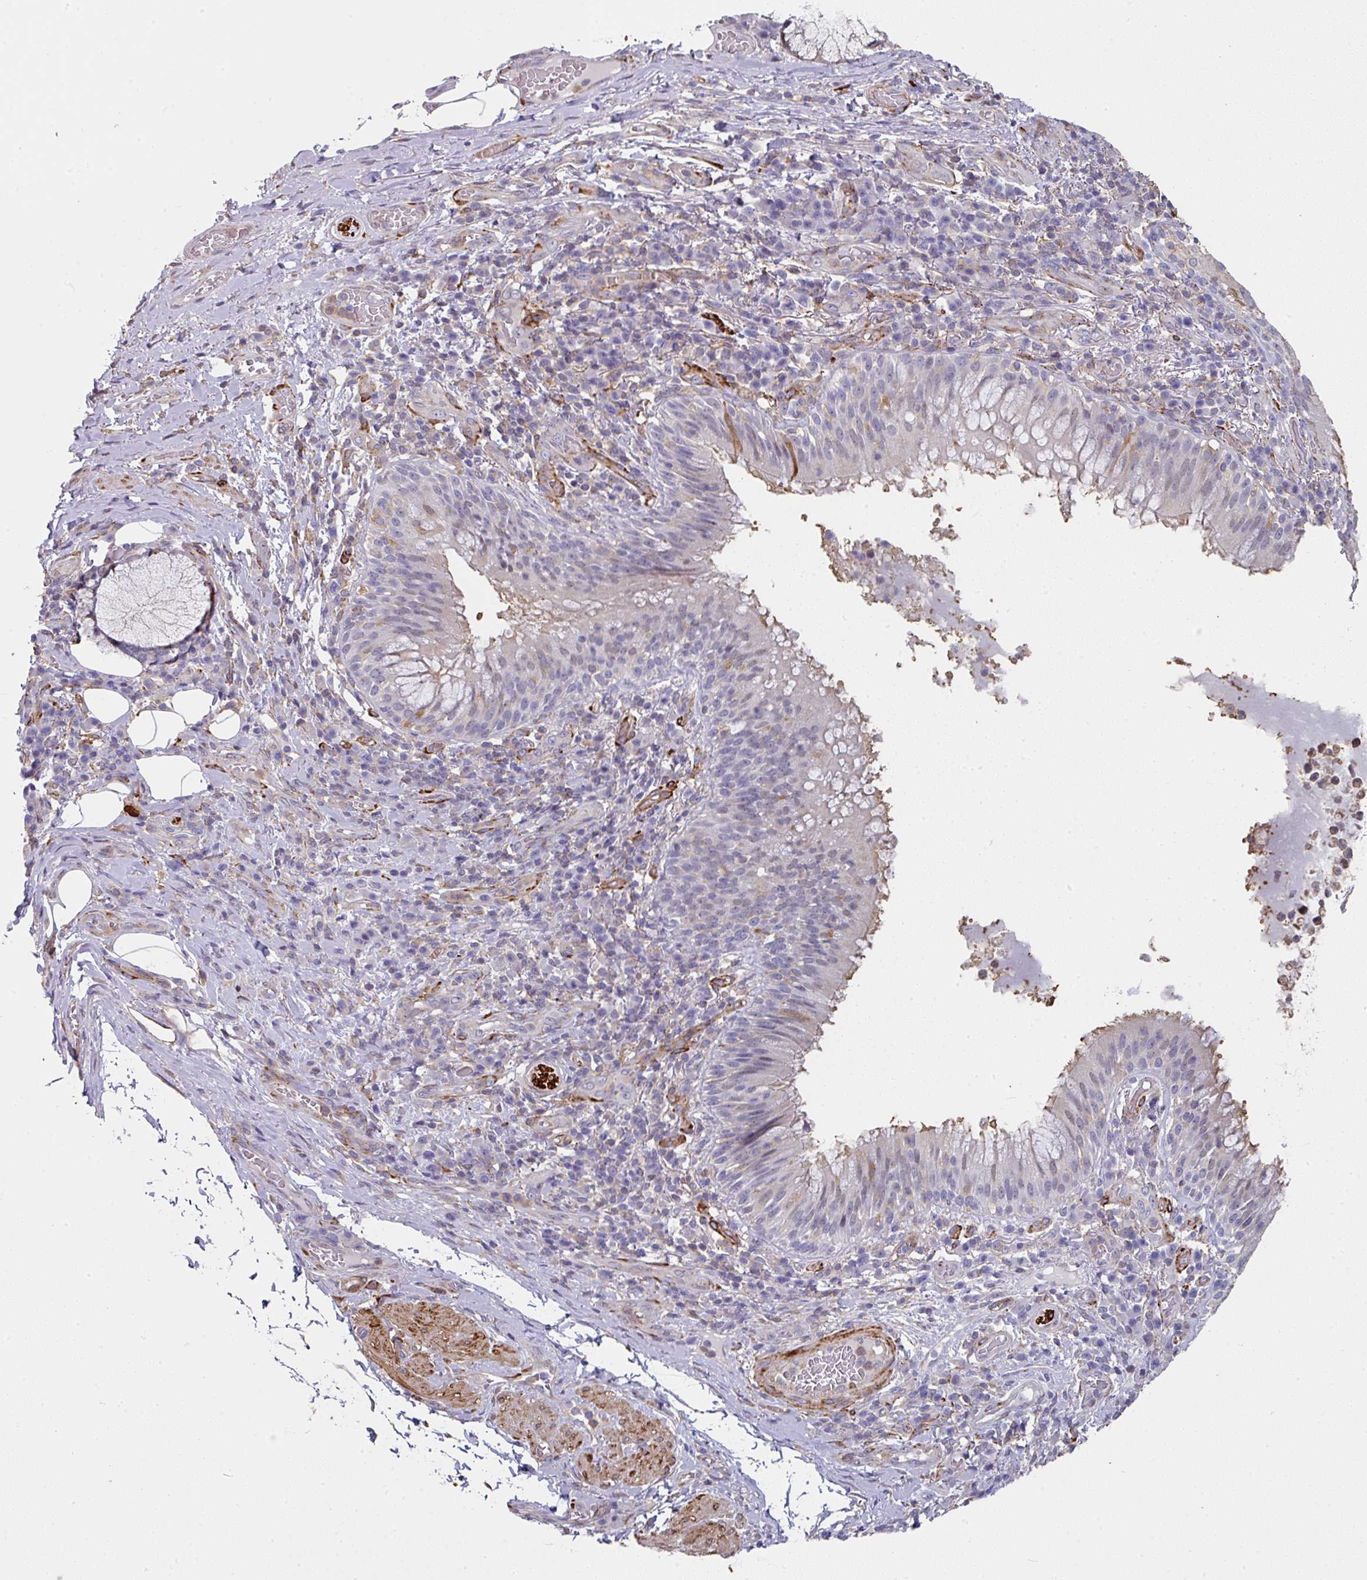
{"staining": {"intensity": "moderate", "quantity": "25%-75%", "location": "cytoplasmic/membranous"}, "tissue": "bronchus", "cell_type": "Respiratory epithelial cells", "image_type": "normal", "snomed": [{"axis": "morphology", "description": "Normal tissue, NOS"}, {"axis": "topography", "description": "Cartilage tissue"}, {"axis": "topography", "description": "Bronchus"}], "caption": "The image exhibits staining of unremarkable bronchus, revealing moderate cytoplasmic/membranous protein positivity (brown color) within respiratory epithelial cells. The protein is shown in brown color, while the nuclei are stained blue.", "gene": "BEND5", "patient": {"sex": "male", "age": 56}}